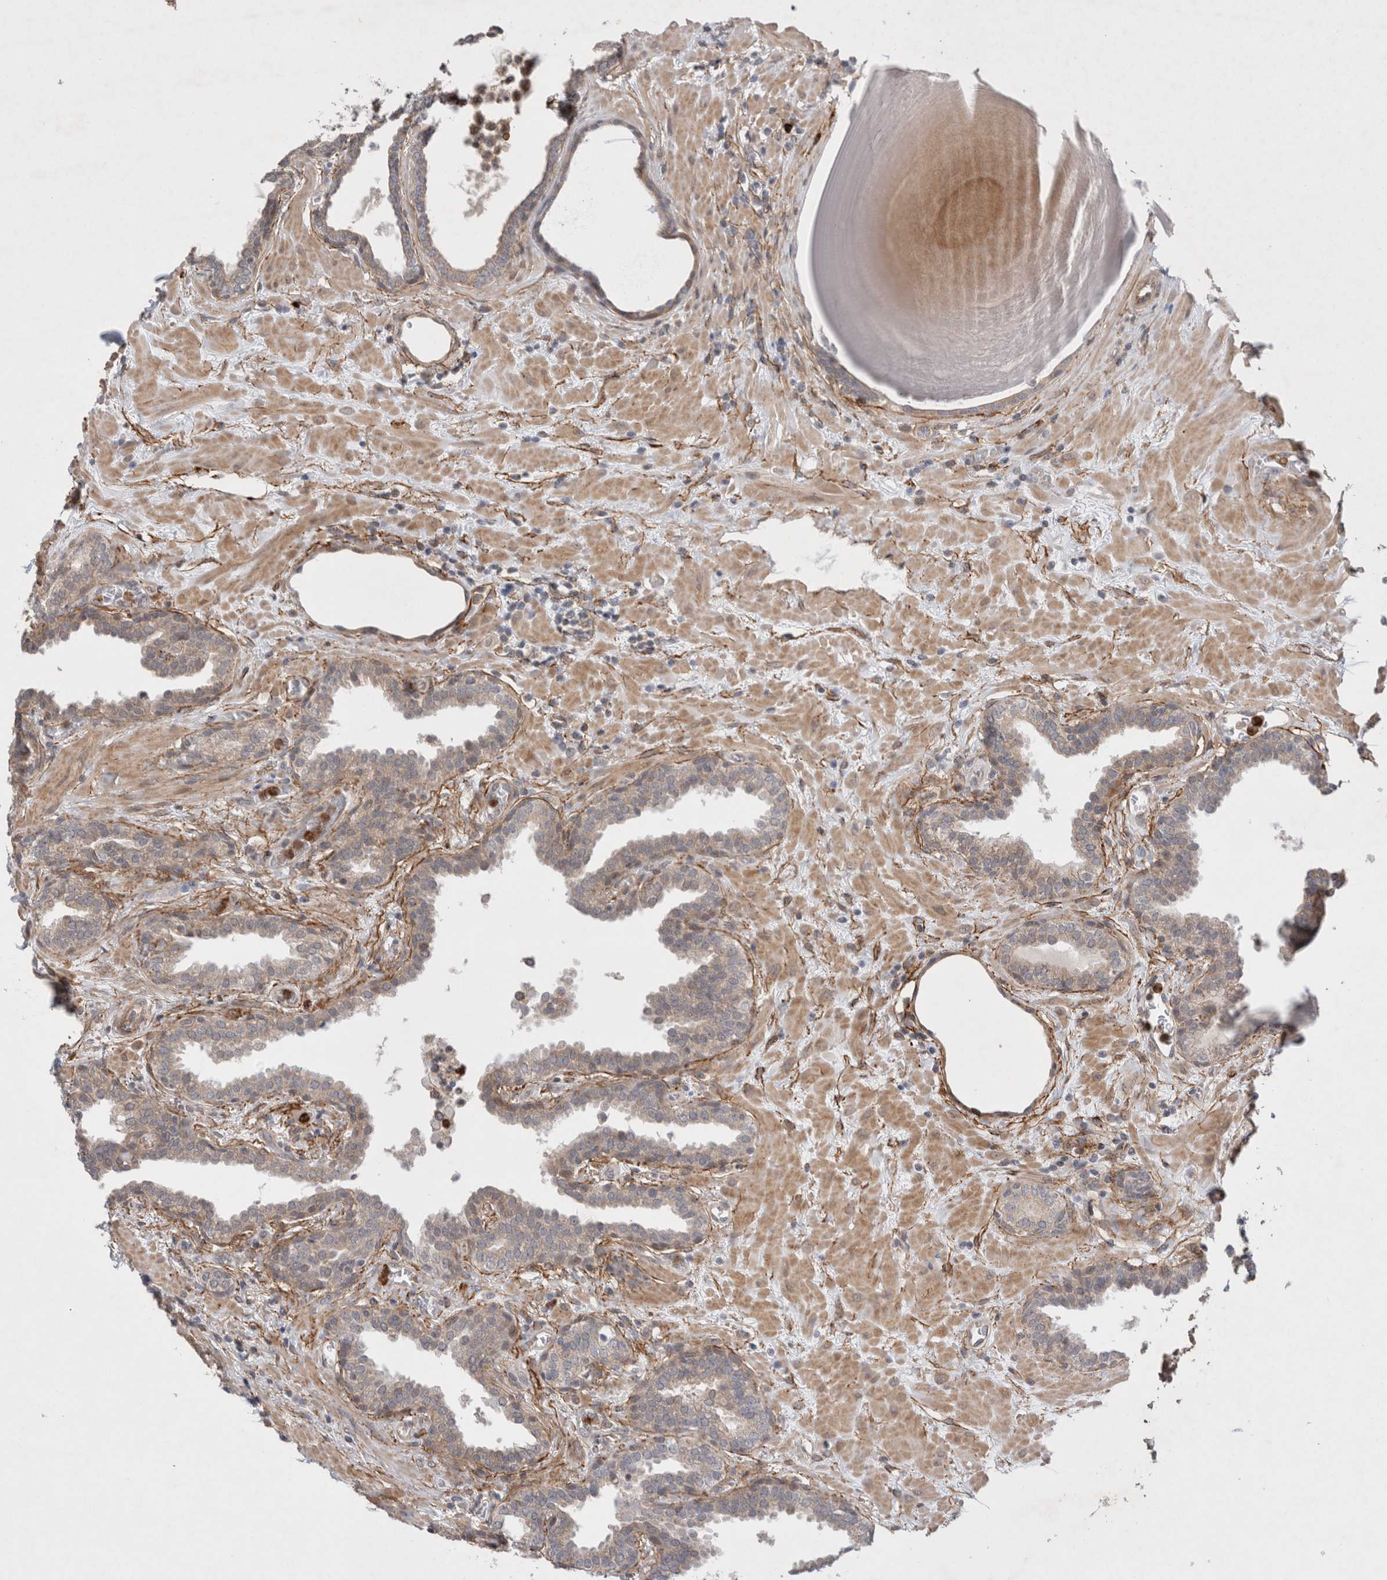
{"staining": {"intensity": "weak", "quantity": "25%-75%", "location": "cytoplasmic/membranous"}, "tissue": "prostate", "cell_type": "Glandular cells", "image_type": "normal", "snomed": [{"axis": "morphology", "description": "Normal tissue, NOS"}, {"axis": "topography", "description": "Prostate"}], "caption": "Benign prostate demonstrates weak cytoplasmic/membranous expression in approximately 25%-75% of glandular cells, visualized by immunohistochemistry. (DAB IHC, brown staining for protein, blue staining for nuclei).", "gene": "GSDMB", "patient": {"sex": "male", "age": 51}}